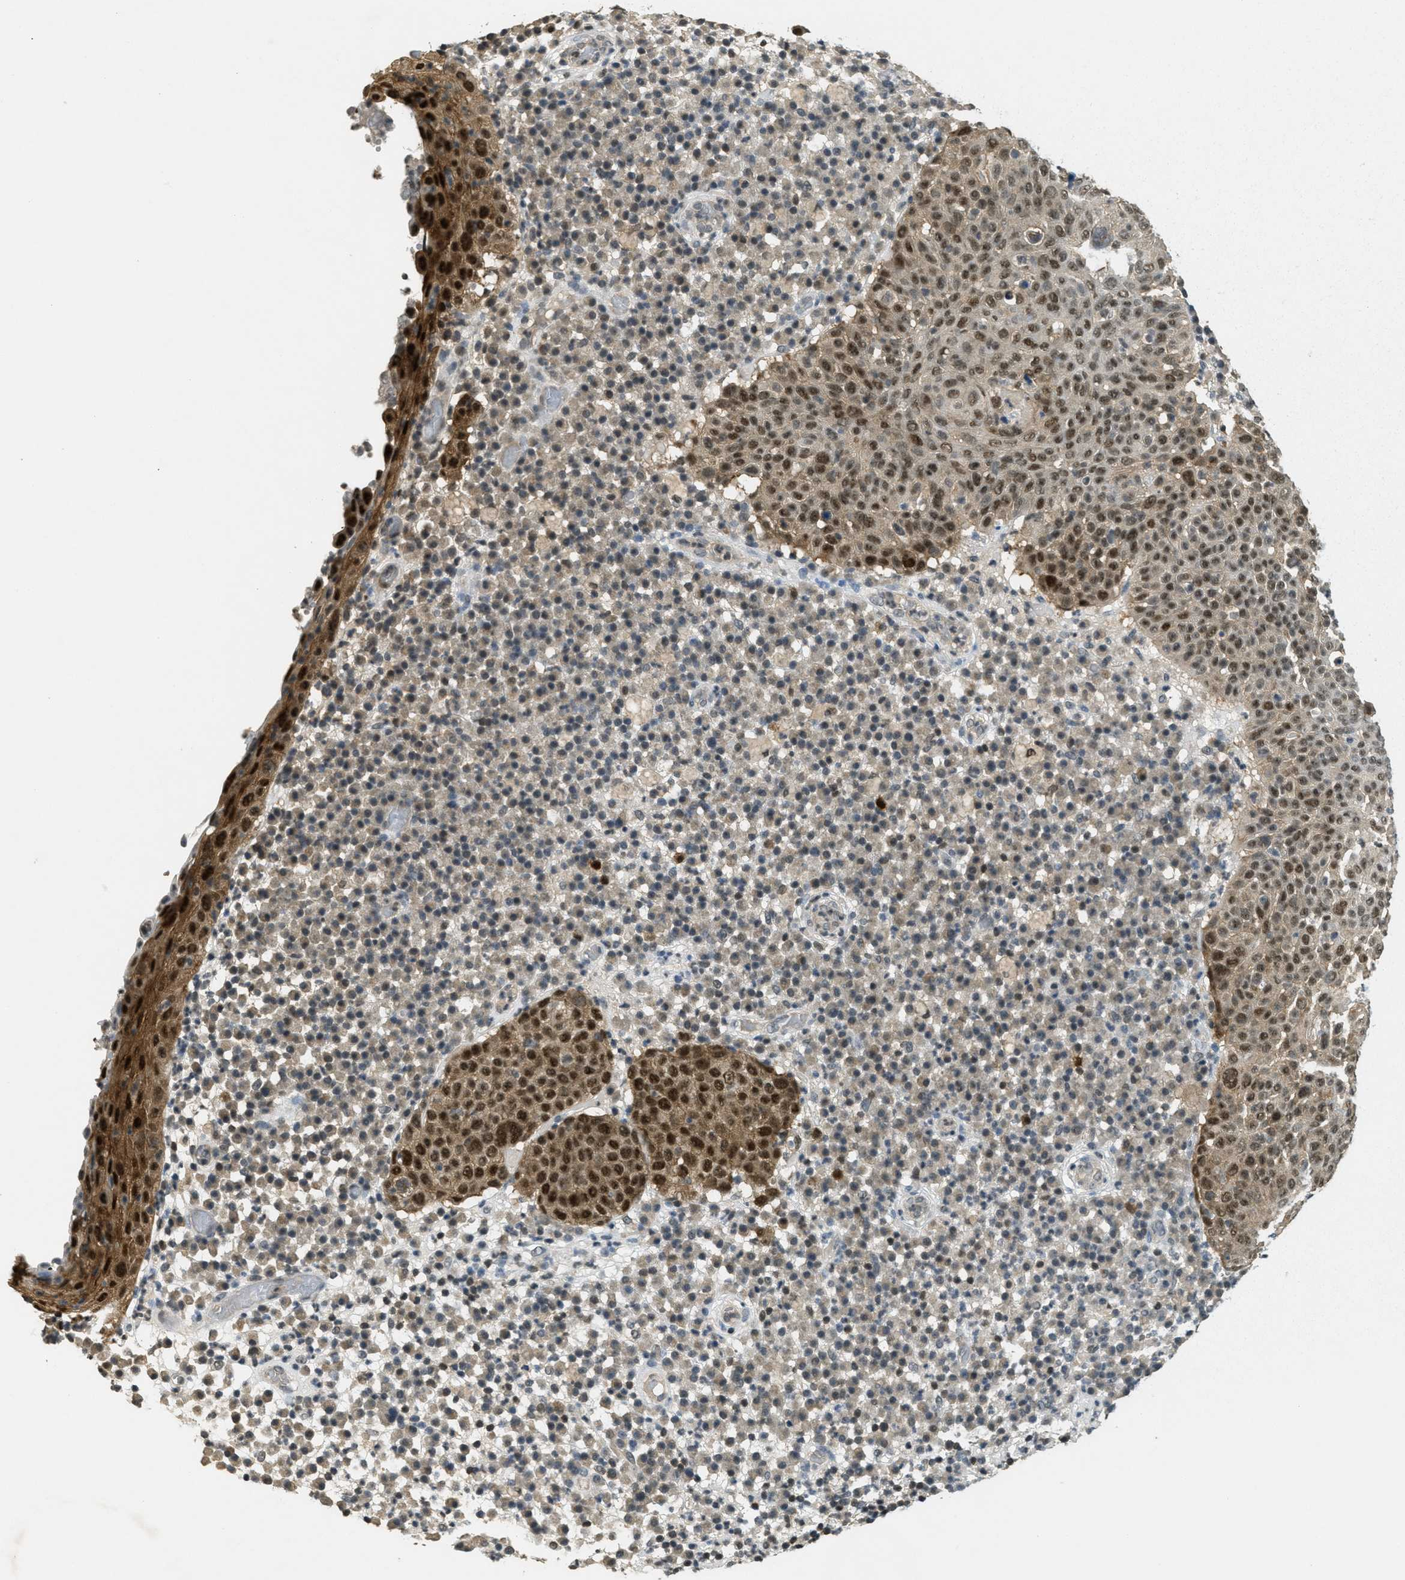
{"staining": {"intensity": "strong", "quantity": "25%-75%", "location": "cytoplasmic/membranous,nuclear"}, "tissue": "skin cancer", "cell_type": "Tumor cells", "image_type": "cancer", "snomed": [{"axis": "morphology", "description": "Squamous cell carcinoma in situ, NOS"}, {"axis": "morphology", "description": "Squamous cell carcinoma, NOS"}, {"axis": "topography", "description": "Skin"}], "caption": "DAB (3,3'-diaminobenzidine) immunohistochemical staining of skin cancer (squamous cell carcinoma) shows strong cytoplasmic/membranous and nuclear protein positivity in about 25%-75% of tumor cells. (IHC, brightfield microscopy, high magnification).", "gene": "DNAJB1", "patient": {"sex": "male", "age": 93}}